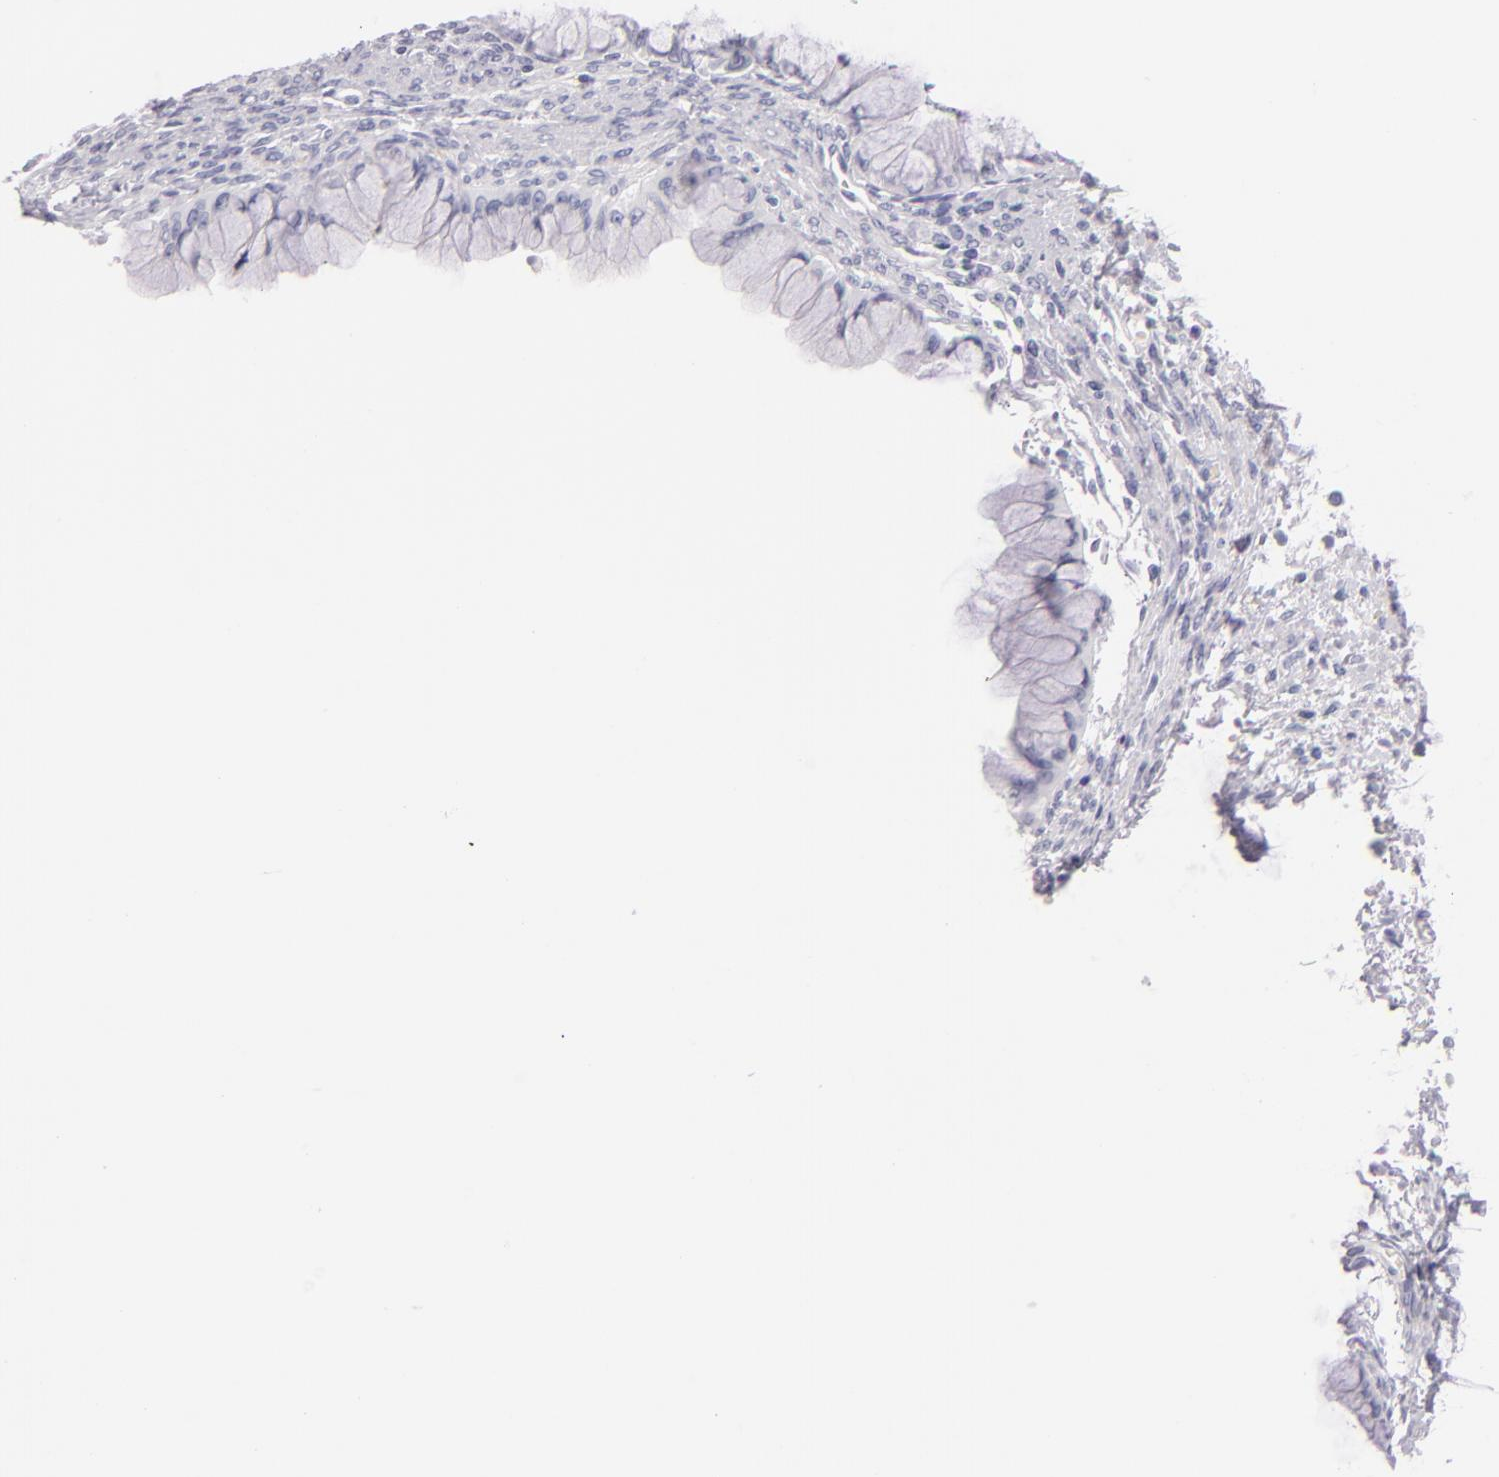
{"staining": {"intensity": "negative", "quantity": "none", "location": "none"}, "tissue": "ovarian cancer", "cell_type": "Tumor cells", "image_type": "cancer", "snomed": [{"axis": "morphology", "description": "Cystadenocarcinoma, mucinous, NOS"}, {"axis": "topography", "description": "Ovary"}], "caption": "An immunohistochemistry photomicrograph of ovarian cancer is shown. There is no staining in tumor cells of ovarian cancer.", "gene": "TPSD1", "patient": {"sex": "female", "age": 63}}